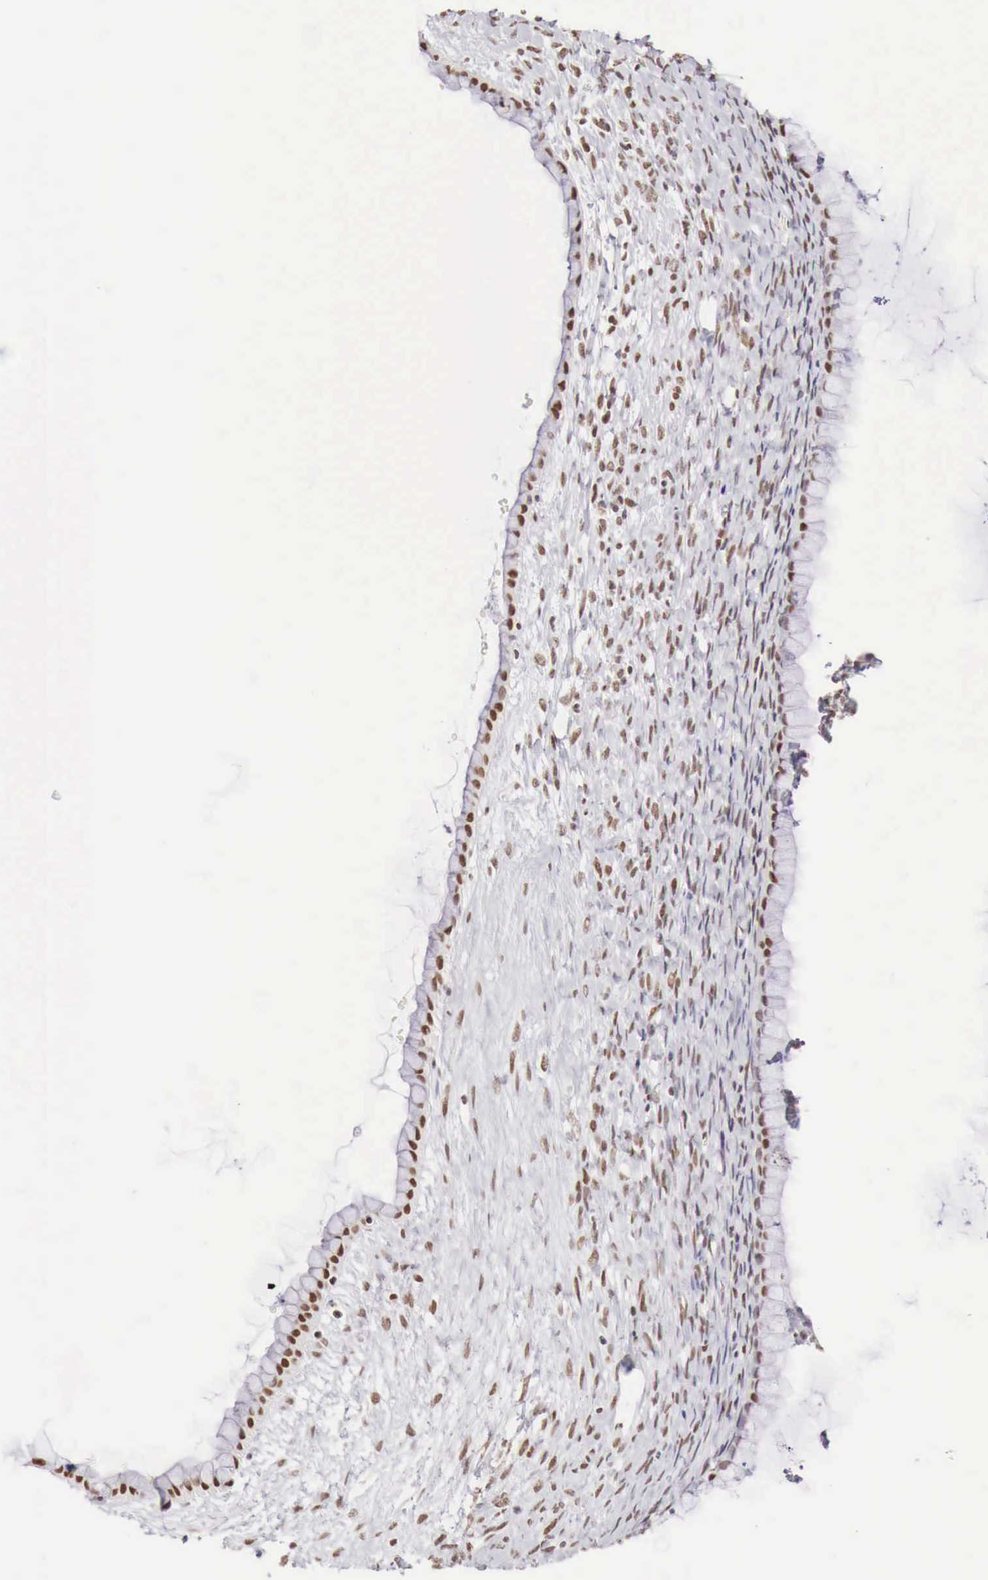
{"staining": {"intensity": "weak", "quantity": "25%-75%", "location": "nuclear"}, "tissue": "ovarian cancer", "cell_type": "Tumor cells", "image_type": "cancer", "snomed": [{"axis": "morphology", "description": "Cystadenocarcinoma, mucinous, NOS"}, {"axis": "topography", "description": "Ovary"}], "caption": "This is a micrograph of immunohistochemistry (IHC) staining of ovarian cancer, which shows weak staining in the nuclear of tumor cells.", "gene": "PHF14", "patient": {"sex": "female", "age": 25}}